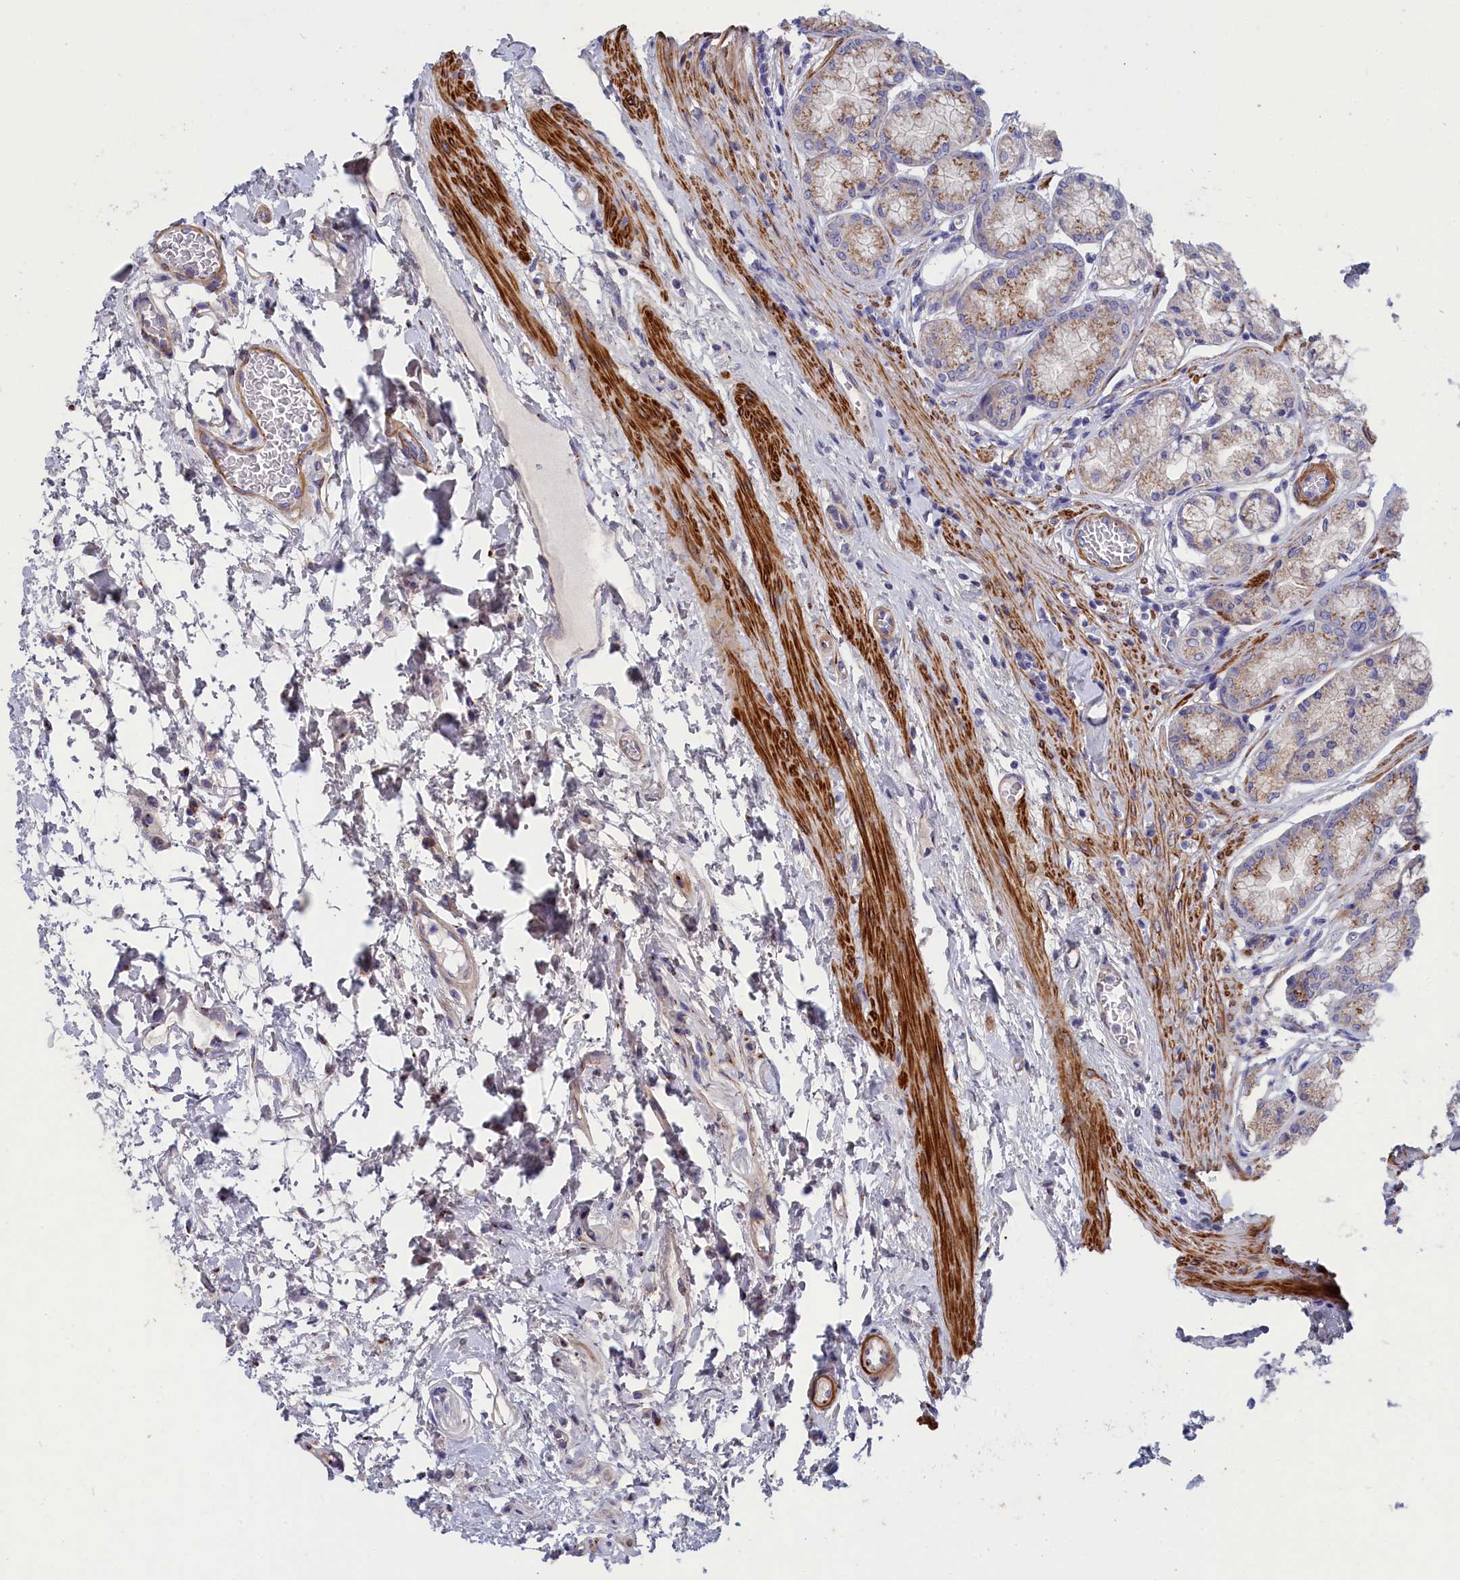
{"staining": {"intensity": "moderate", "quantity": "25%-75%", "location": "cytoplasmic/membranous"}, "tissue": "stomach", "cell_type": "Glandular cells", "image_type": "normal", "snomed": [{"axis": "morphology", "description": "Normal tissue, NOS"}, {"axis": "morphology", "description": "Adenocarcinoma, NOS"}, {"axis": "morphology", "description": "Adenocarcinoma, High grade"}, {"axis": "topography", "description": "Stomach, upper"}, {"axis": "topography", "description": "Stomach"}], "caption": "IHC image of unremarkable stomach: stomach stained using immunohistochemistry (IHC) displays medium levels of moderate protein expression localized specifically in the cytoplasmic/membranous of glandular cells, appearing as a cytoplasmic/membranous brown color.", "gene": "TUBGCP4", "patient": {"sex": "female", "age": 65}}